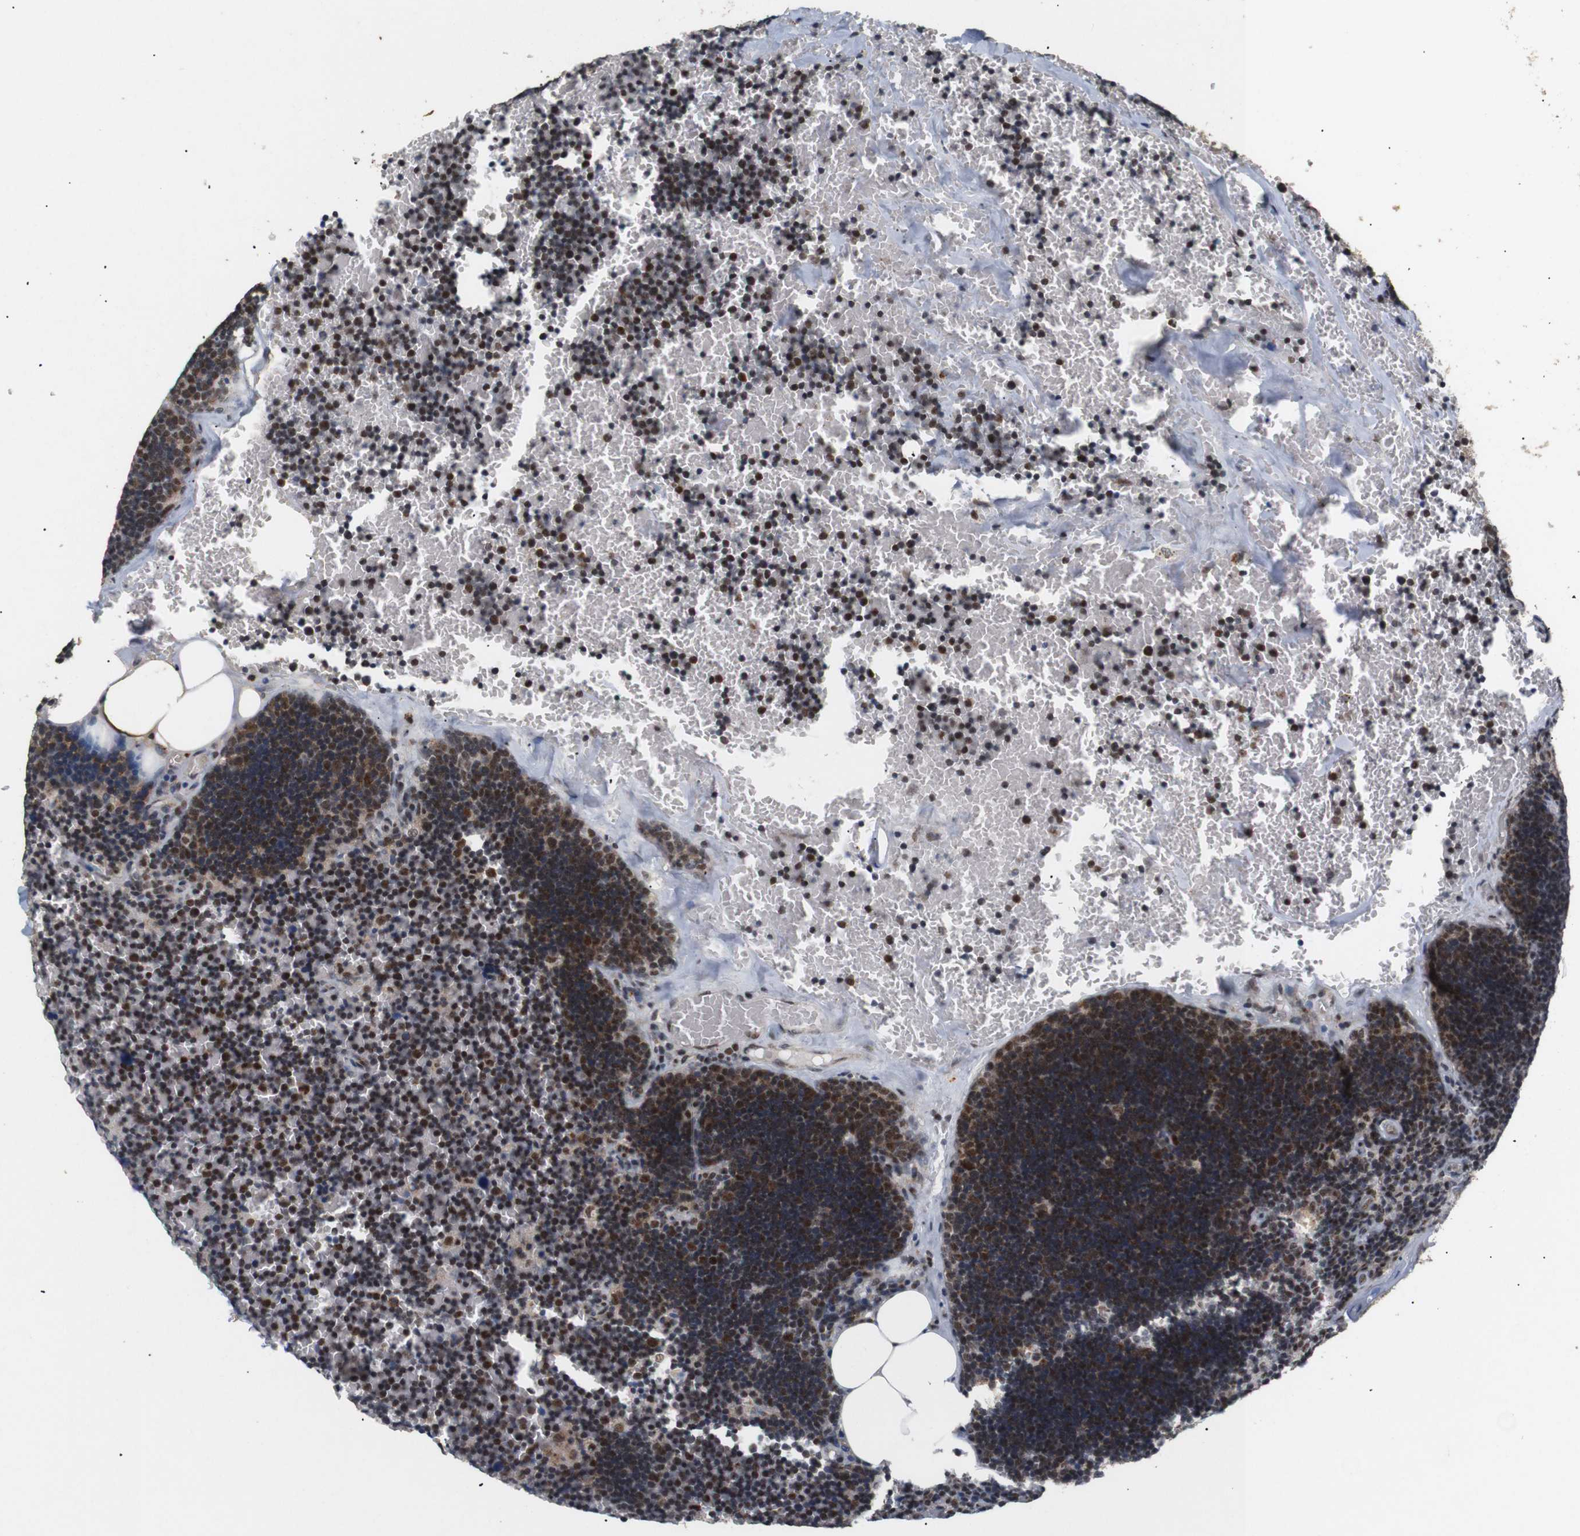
{"staining": {"intensity": "moderate", "quantity": "25%-75%", "location": "nuclear"}, "tissue": "lymph node", "cell_type": "Germinal center cells", "image_type": "normal", "snomed": [{"axis": "morphology", "description": "Normal tissue, NOS"}, {"axis": "topography", "description": "Lymph node"}], "caption": "DAB (3,3'-diaminobenzidine) immunohistochemical staining of normal lymph node exhibits moderate nuclear protein expression in about 25%-75% of germinal center cells. (brown staining indicates protein expression, while blue staining denotes nuclei).", "gene": "PYM1", "patient": {"sex": "male", "age": 33}}